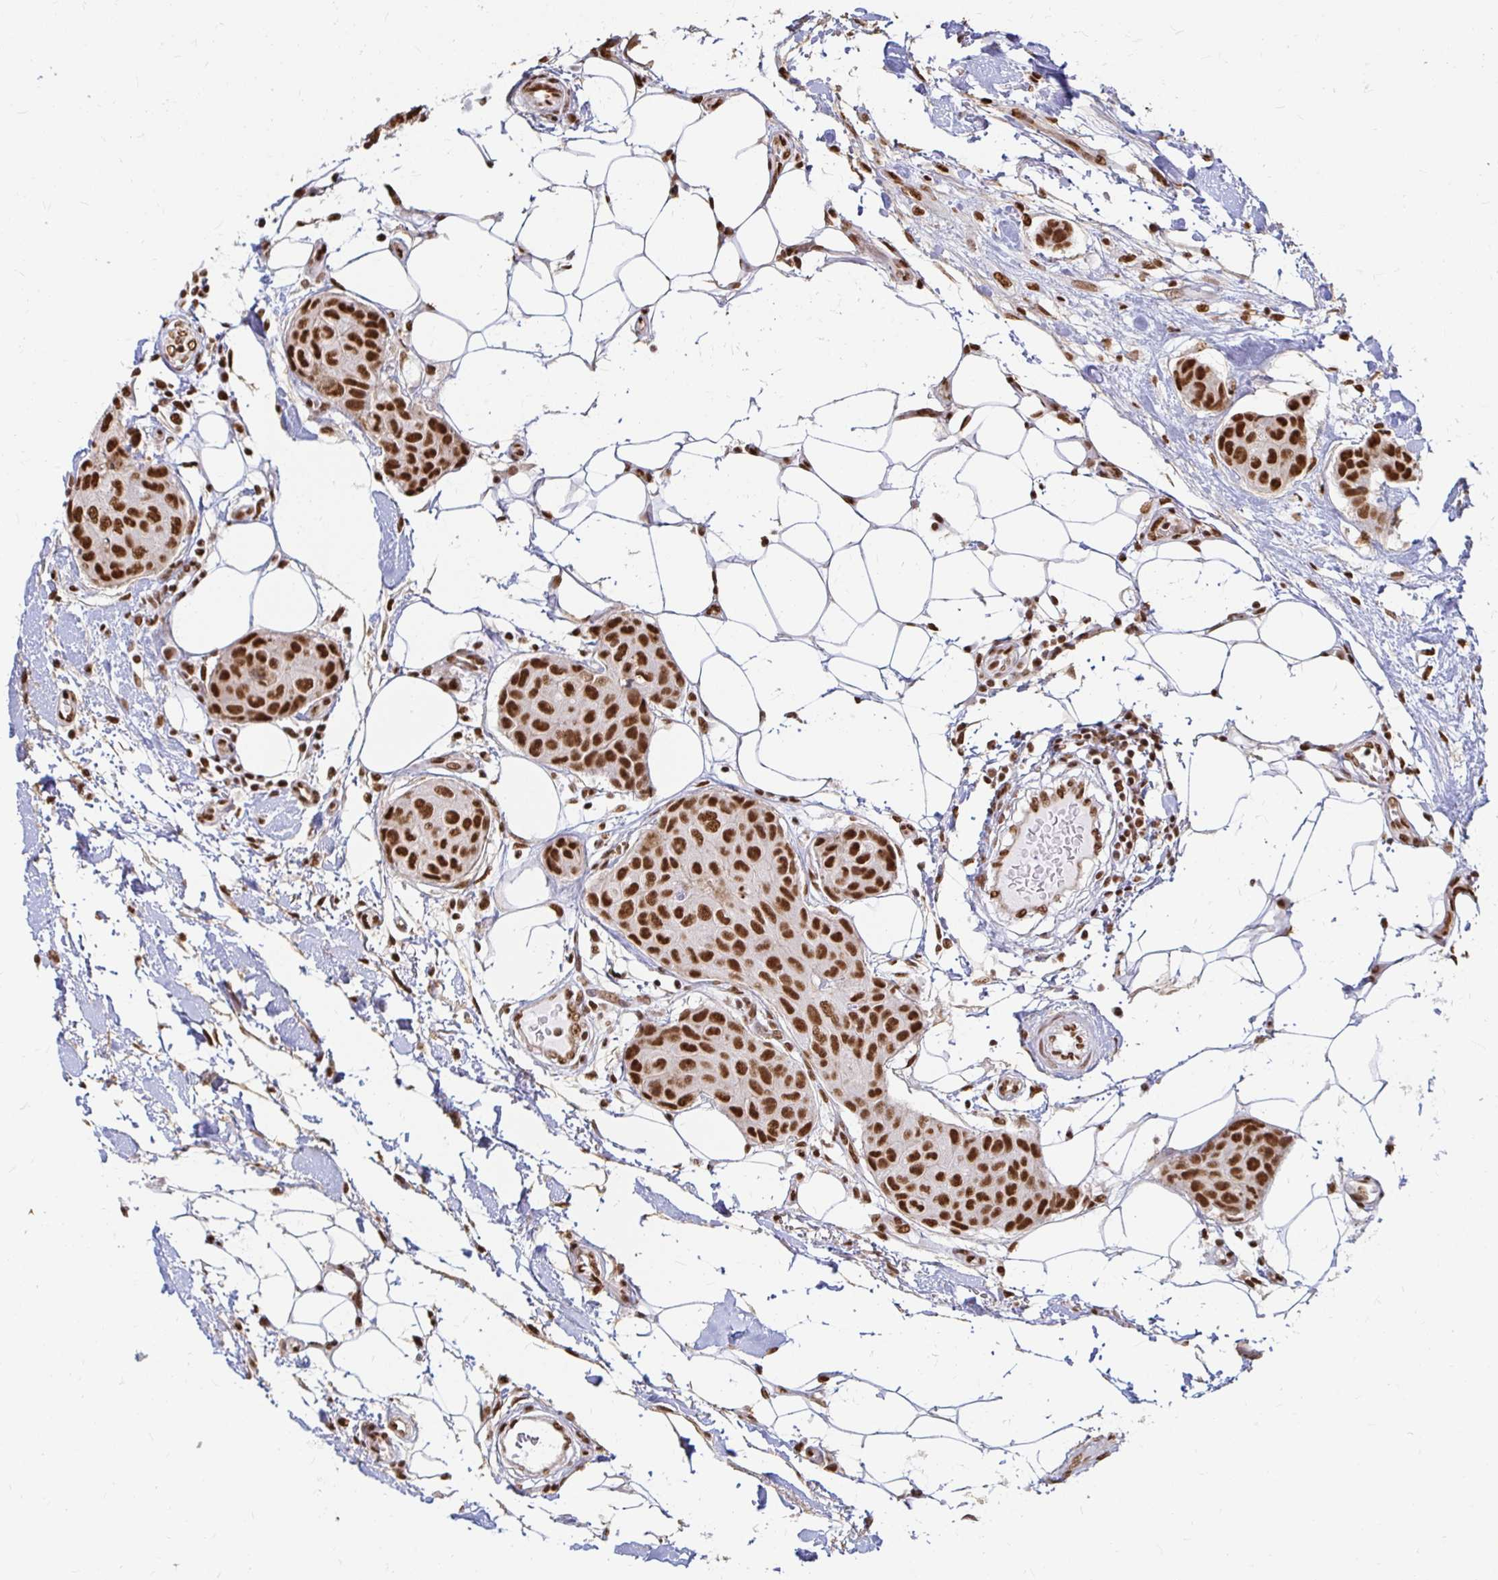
{"staining": {"intensity": "strong", "quantity": ">75%", "location": "nuclear"}, "tissue": "breast cancer", "cell_type": "Tumor cells", "image_type": "cancer", "snomed": [{"axis": "morphology", "description": "Duct carcinoma"}, {"axis": "topography", "description": "Breast"}, {"axis": "topography", "description": "Lymph node"}], "caption": "This photomicrograph displays immunohistochemistry (IHC) staining of human breast cancer, with high strong nuclear expression in approximately >75% of tumor cells.", "gene": "HNRNPU", "patient": {"sex": "female", "age": 80}}